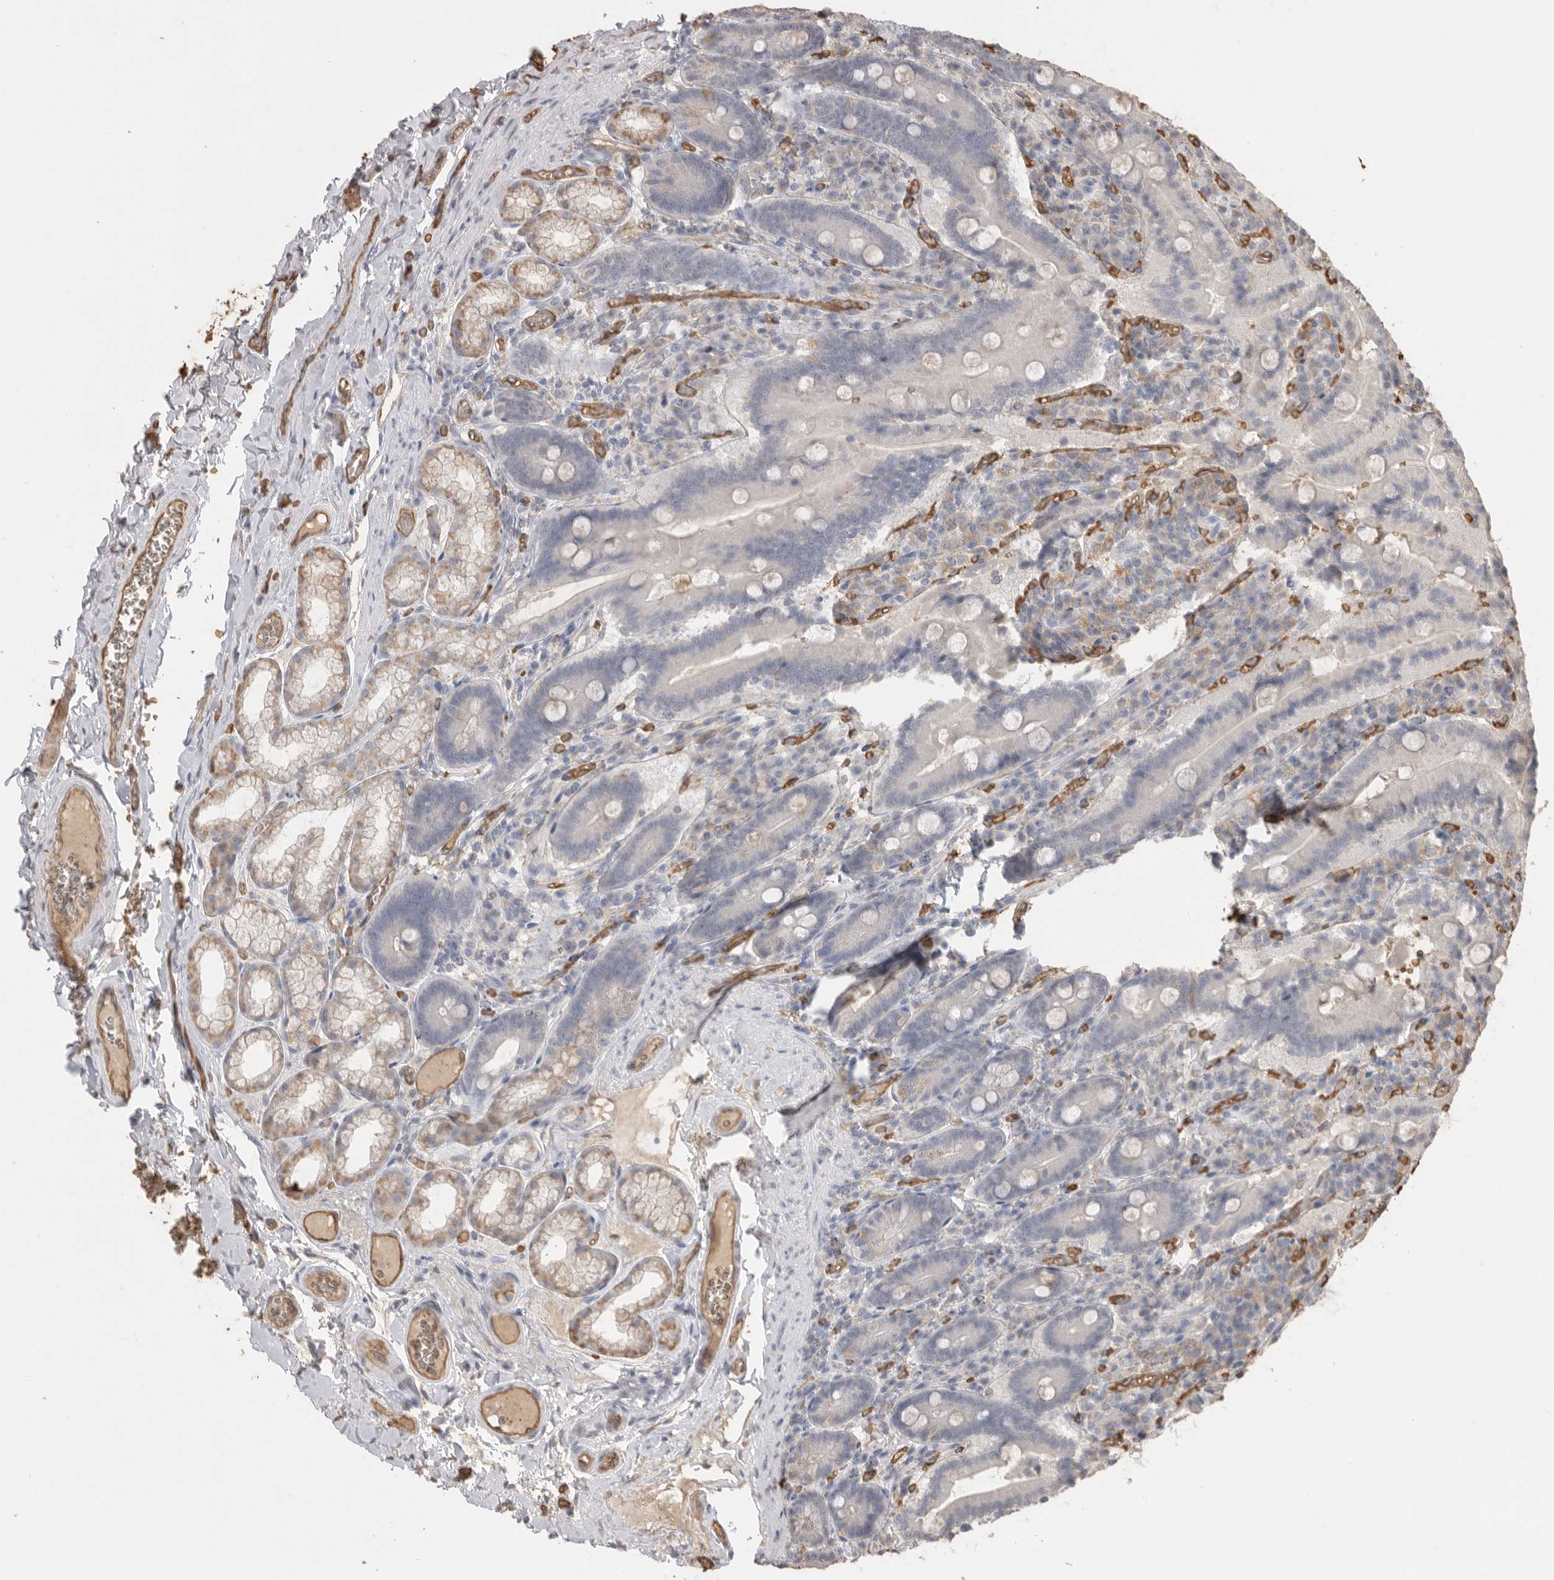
{"staining": {"intensity": "moderate", "quantity": "<25%", "location": "cytoplasmic/membranous"}, "tissue": "duodenum", "cell_type": "Glandular cells", "image_type": "normal", "snomed": [{"axis": "morphology", "description": "Normal tissue, NOS"}, {"axis": "topography", "description": "Duodenum"}], "caption": "Immunohistochemistry (IHC) of normal duodenum shows low levels of moderate cytoplasmic/membranous staining in about <25% of glandular cells.", "gene": "IL27", "patient": {"sex": "female", "age": 62}}